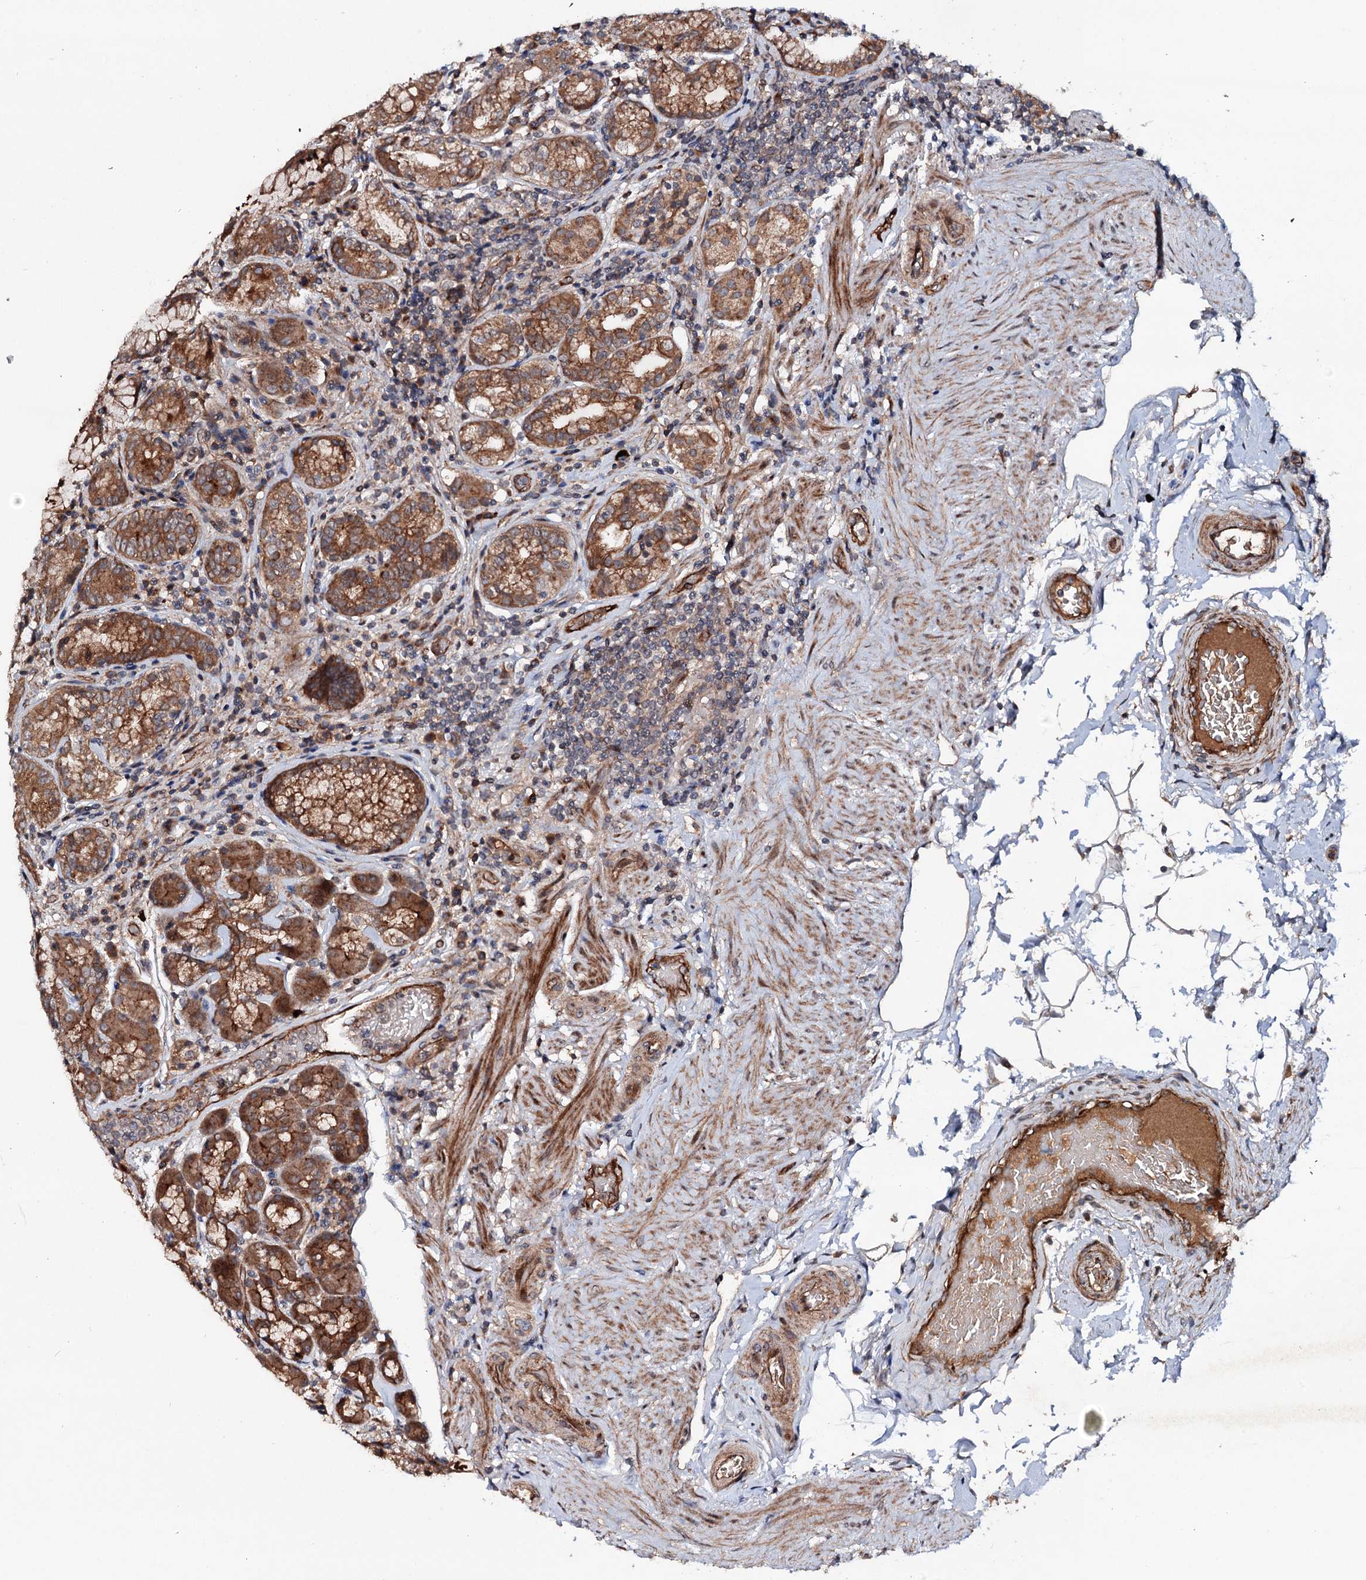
{"staining": {"intensity": "strong", "quantity": ">75%", "location": "cytoplasmic/membranous"}, "tissue": "stomach", "cell_type": "Glandular cells", "image_type": "normal", "snomed": [{"axis": "morphology", "description": "Normal tissue, NOS"}, {"axis": "topography", "description": "Stomach, upper"}, {"axis": "topography", "description": "Stomach, lower"}], "caption": "Normal stomach shows strong cytoplasmic/membranous positivity in about >75% of glandular cells, visualized by immunohistochemistry.", "gene": "ADGRG4", "patient": {"sex": "female", "age": 76}}